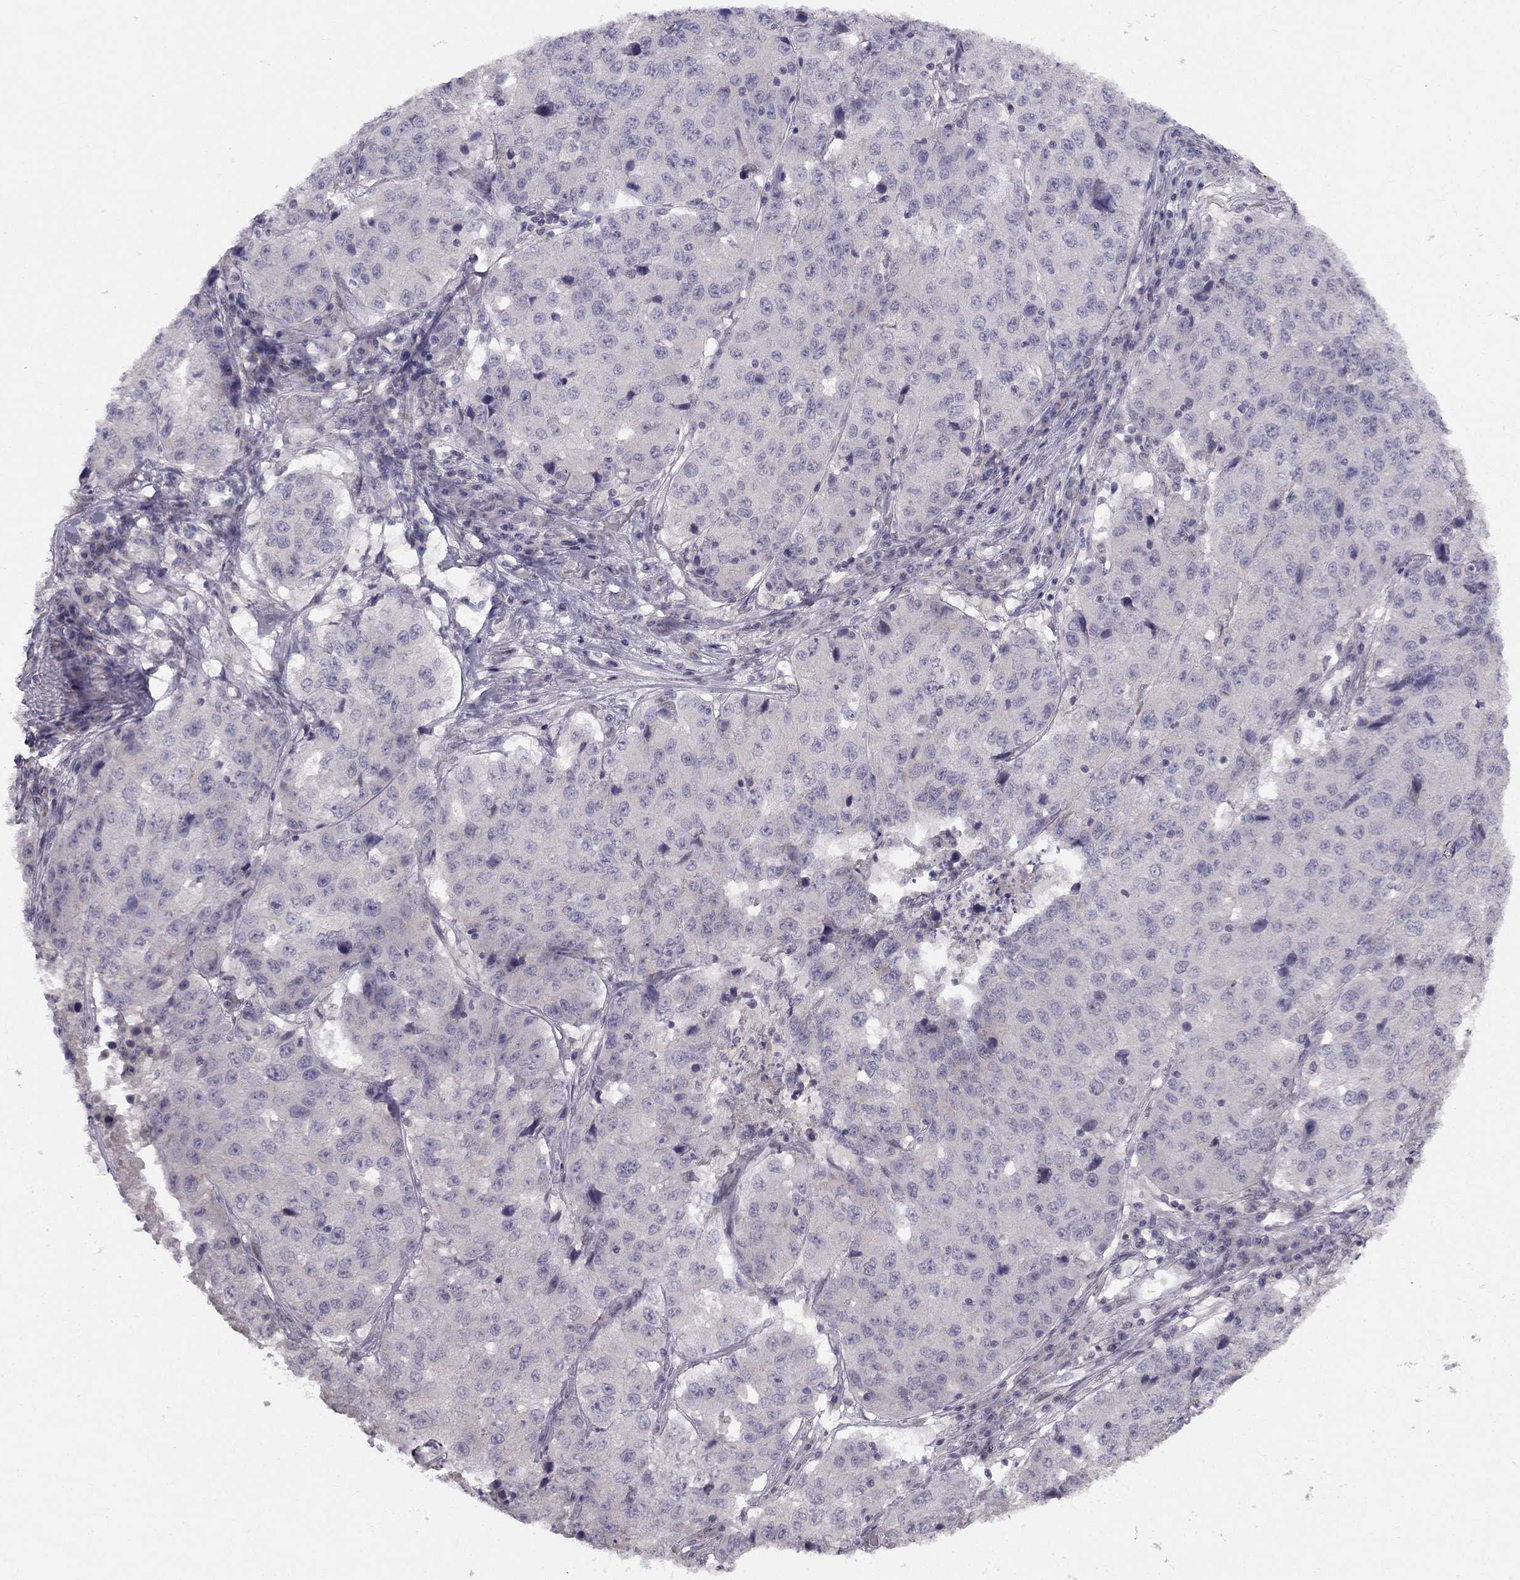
{"staining": {"intensity": "negative", "quantity": "none", "location": "none"}, "tissue": "stomach cancer", "cell_type": "Tumor cells", "image_type": "cancer", "snomed": [{"axis": "morphology", "description": "Adenocarcinoma, NOS"}, {"axis": "topography", "description": "Stomach"}], "caption": "This is an immunohistochemistry histopathology image of human stomach cancer (adenocarcinoma). There is no expression in tumor cells.", "gene": "TRPS1", "patient": {"sex": "male", "age": 71}}